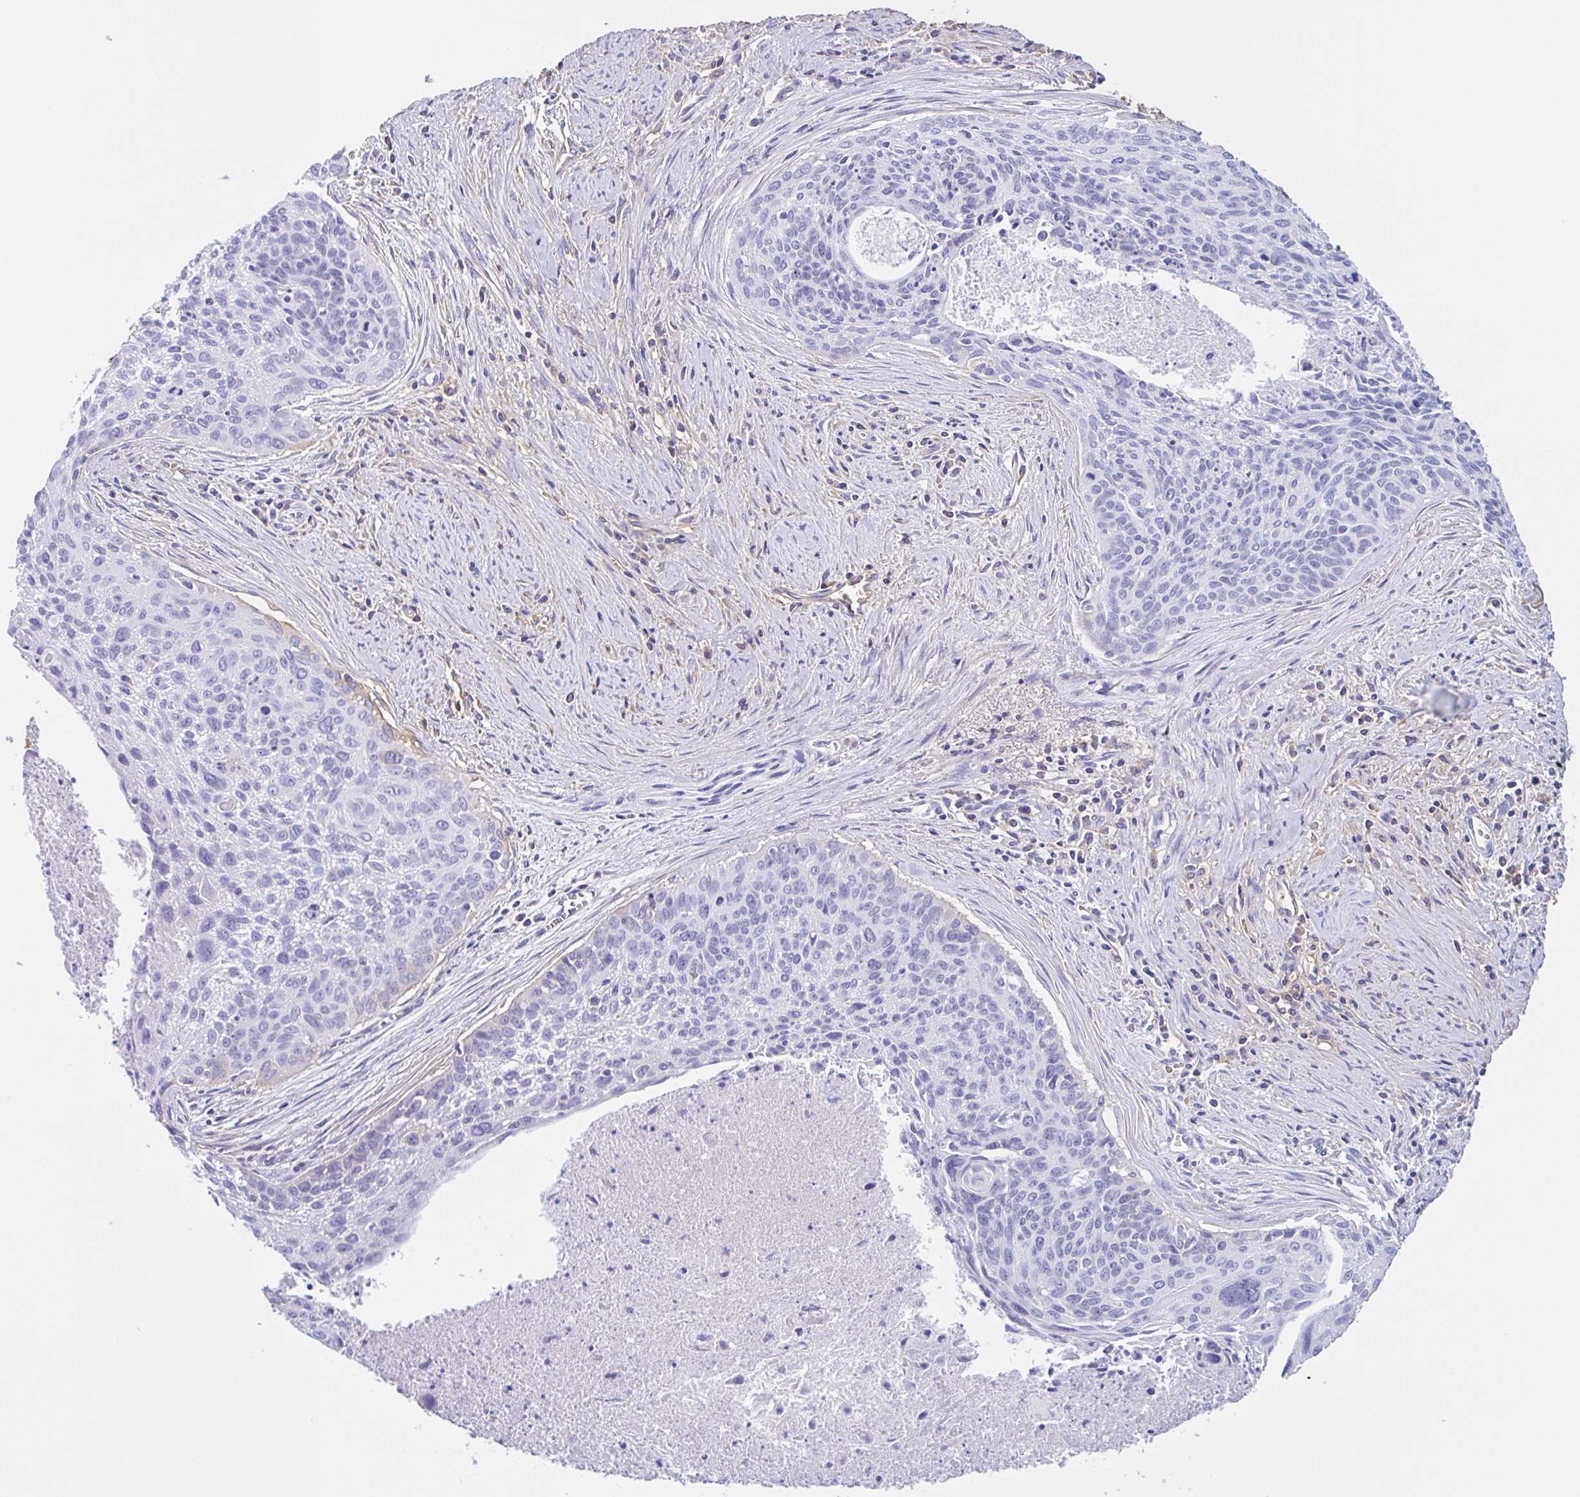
{"staining": {"intensity": "negative", "quantity": "none", "location": "none"}, "tissue": "cervical cancer", "cell_type": "Tumor cells", "image_type": "cancer", "snomed": [{"axis": "morphology", "description": "Squamous cell carcinoma, NOS"}, {"axis": "topography", "description": "Cervix"}], "caption": "Image shows no protein positivity in tumor cells of cervical cancer tissue.", "gene": "LARGE2", "patient": {"sex": "female", "age": 55}}